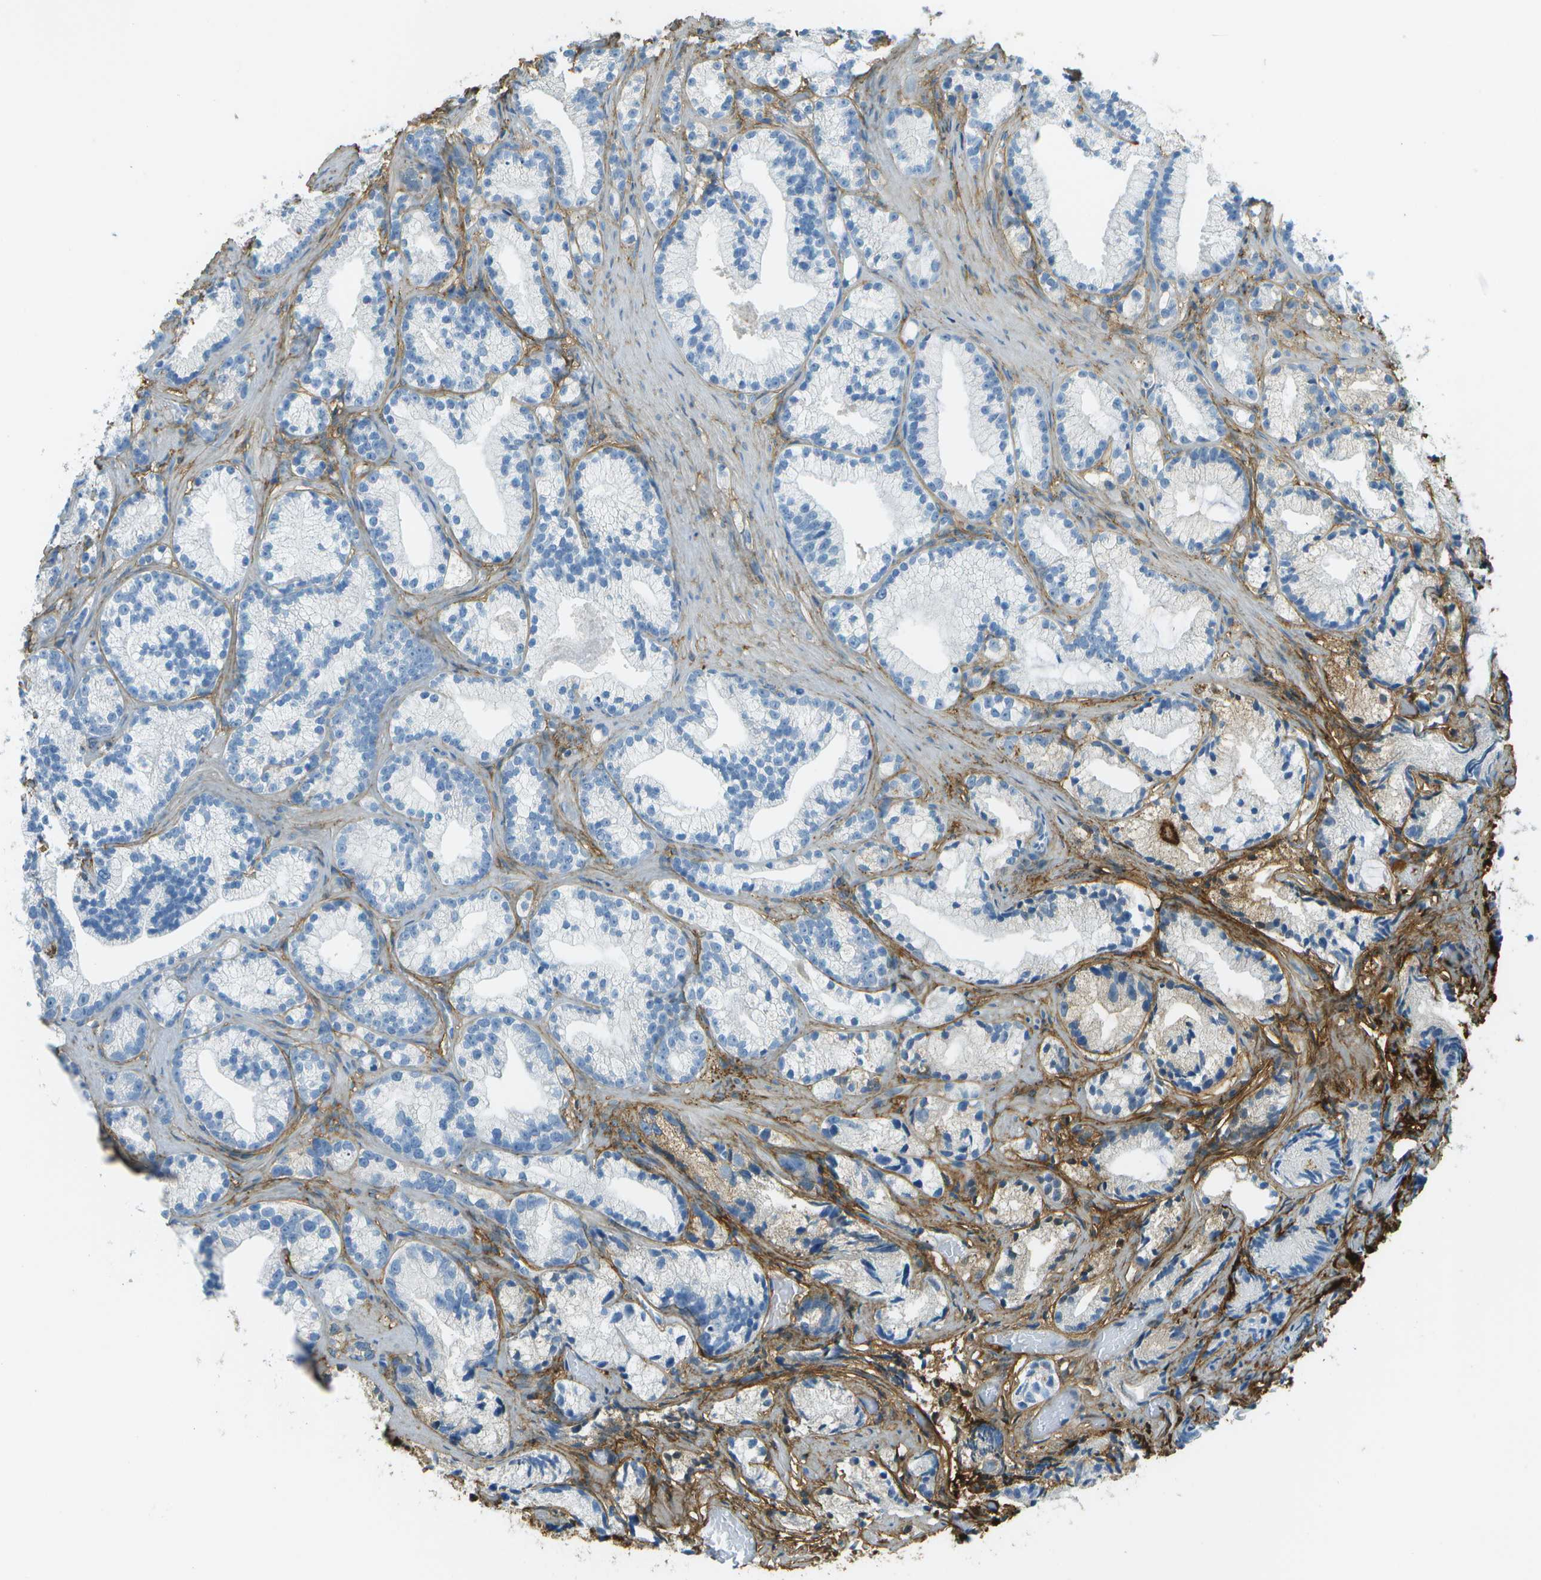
{"staining": {"intensity": "negative", "quantity": "none", "location": "none"}, "tissue": "prostate cancer", "cell_type": "Tumor cells", "image_type": "cancer", "snomed": [{"axis": "morphology", "description": "Adenocarcinoma, Low grade"}, {"axis": "topography", "description": "Prostate"}], "caption": "Prostate cancer (adenocarcinoma (low-grade)) stained for a protein using immunohistochemistry exhibits no staining tumor cells.", "gene": "DCN", "patient": {"sex": "male", "age": 89}}